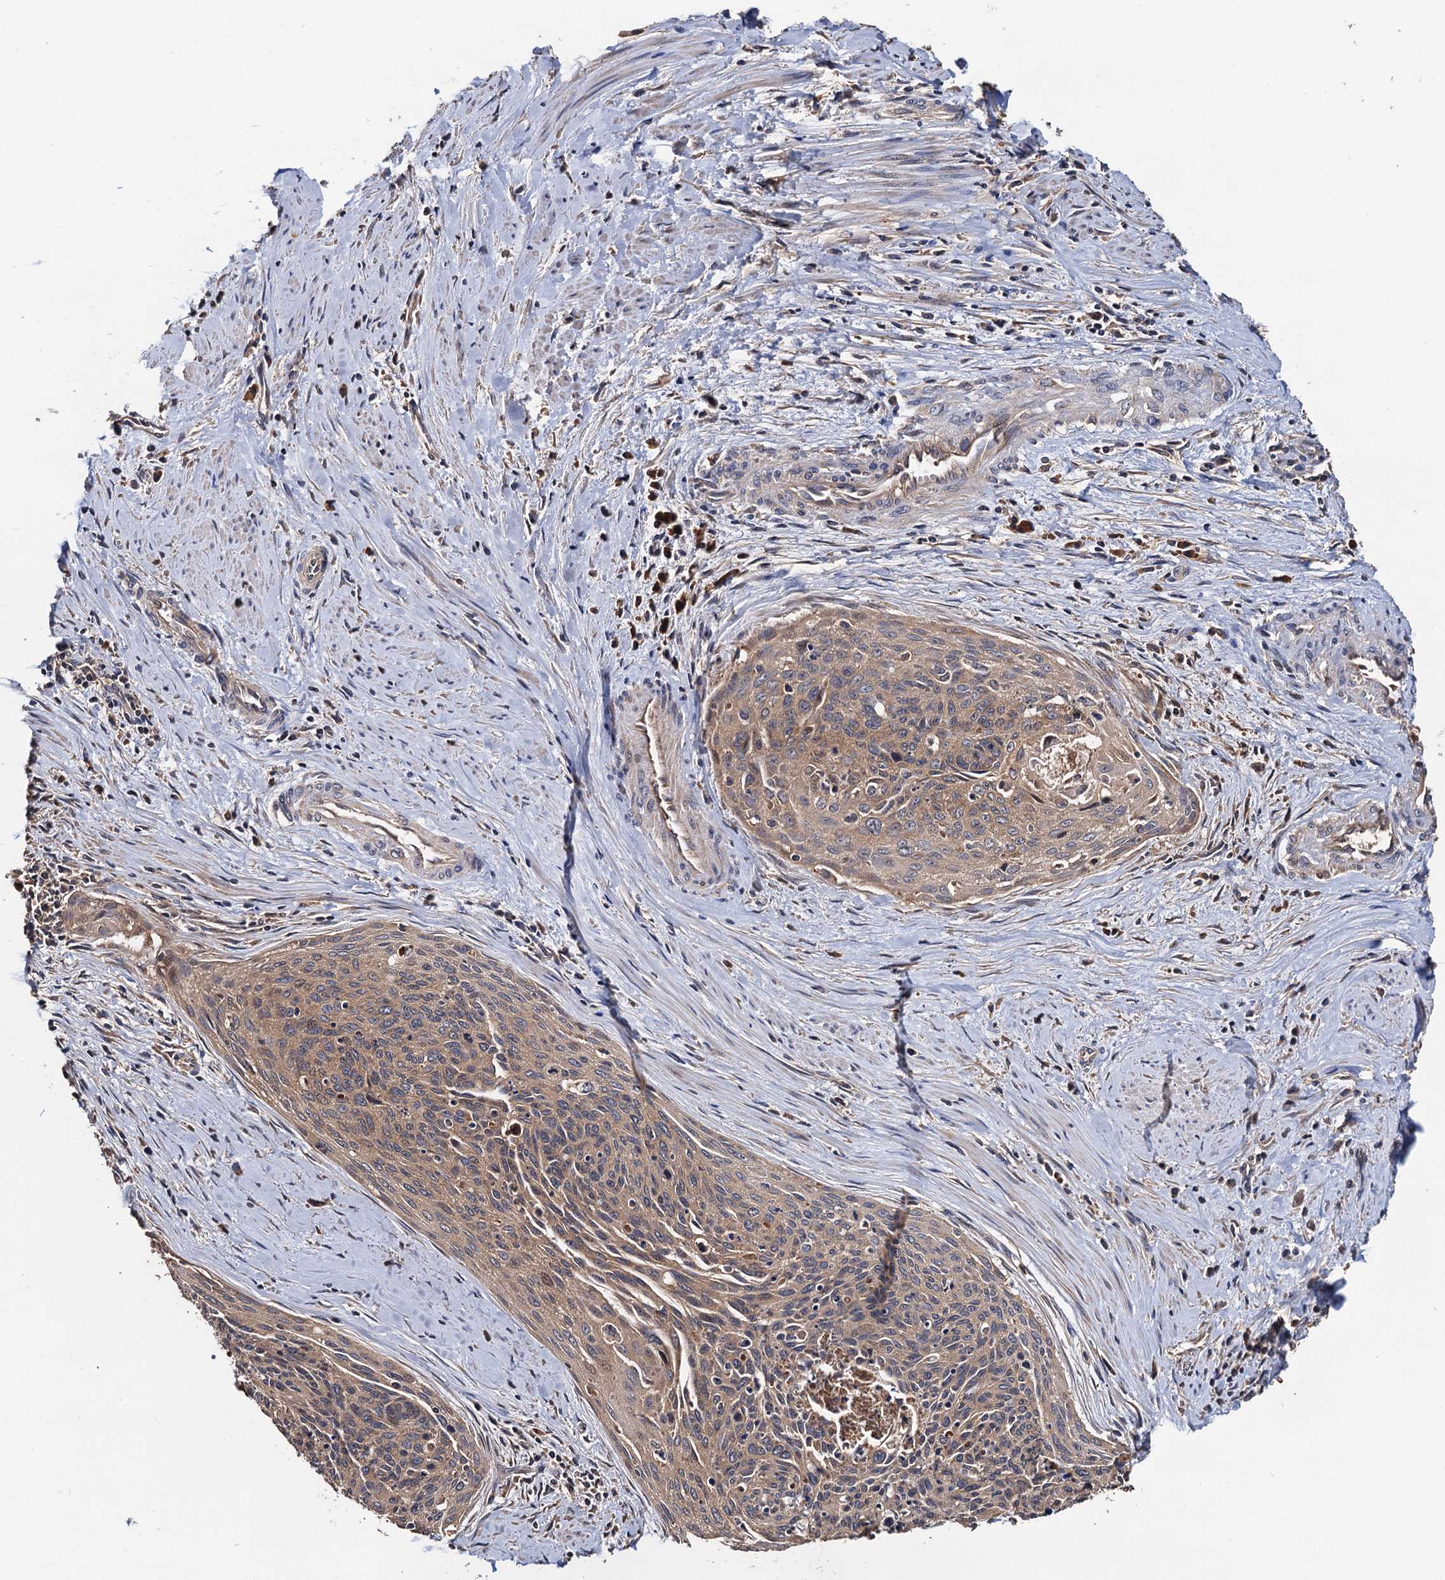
{"staining": {"intensity": "moderate", "quantity": ">75%", "location": "cytoplasmic/membranous"}, "tissue": "cervical cancer", "cell_type": "Tumor cells", "image_type": "cancer", "snomed": [{"axis": "morphology", "description": "Squamous cell carcinoma, NOS"}, {"axis": "topography", "description": "Cervix"}], "caption": "Cervical cancer (squamous cell carcinoma) stained with a protein marker exhibits moderate staining in tumor cells.", "gene": "RGS11", "patient": {"sex": "female", "age": 55}}